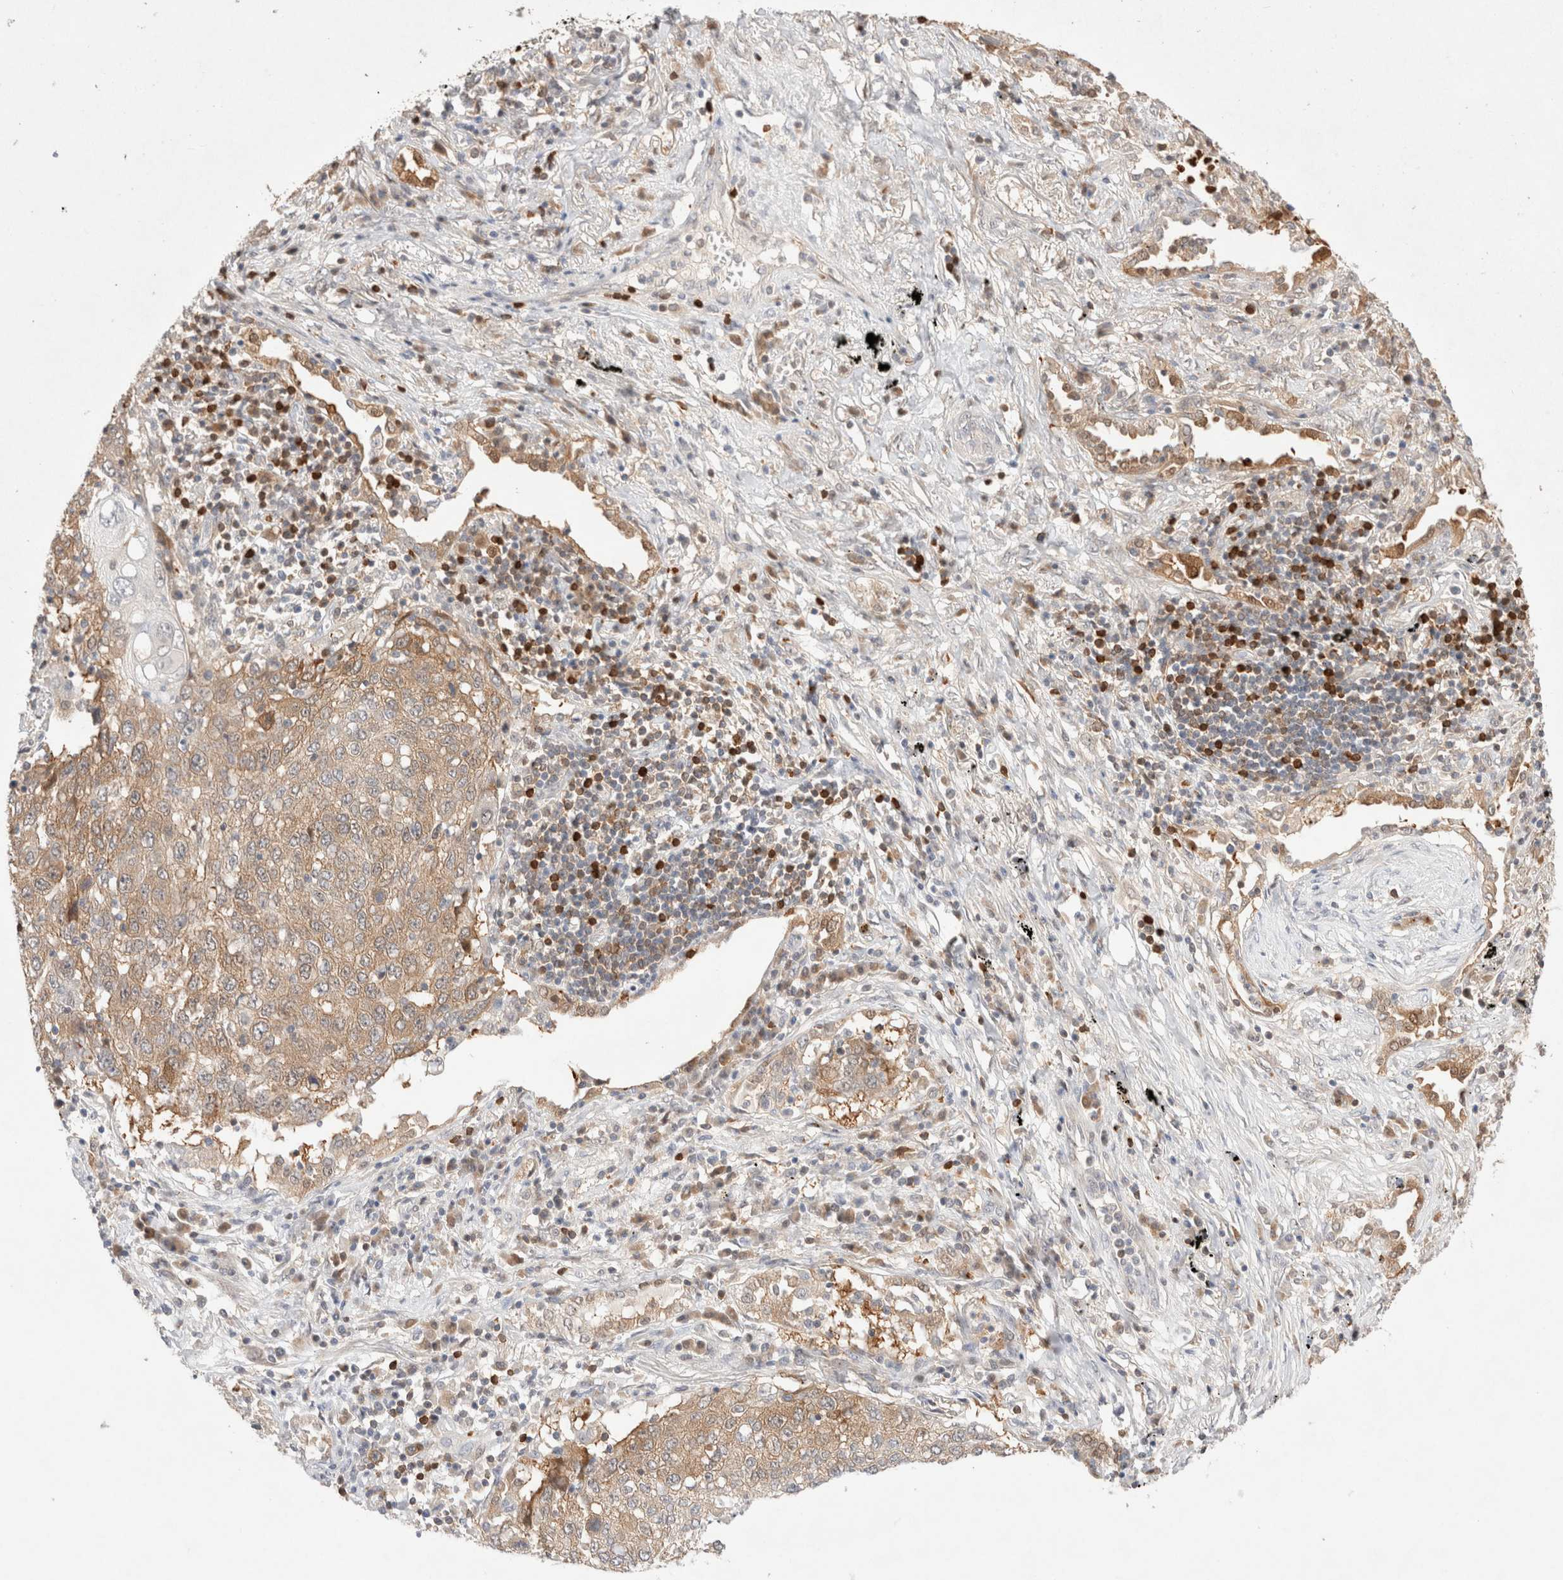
{"staining": {"intensity": "weak", "quantity": ">75%", "location": "cytoplasmic/membranous"}, "tissue": "lung cancer", "cell_type": "Tumor cells", "image_type": "cancer", "snomed": [{"axis": "morphology", "description": "Squamous cell carcinoma, NOS"}, {"axis": "topography", "description": "Lung"}], "caption": "Lung cancer (squamous cell carcinoma) stained with DAB IHC displays low levels of weak cytoplasmic/membranous staining in about >75% of tumor cells.", "gene": "STARD10", "patient": {"sex": "female", "age": 63}}